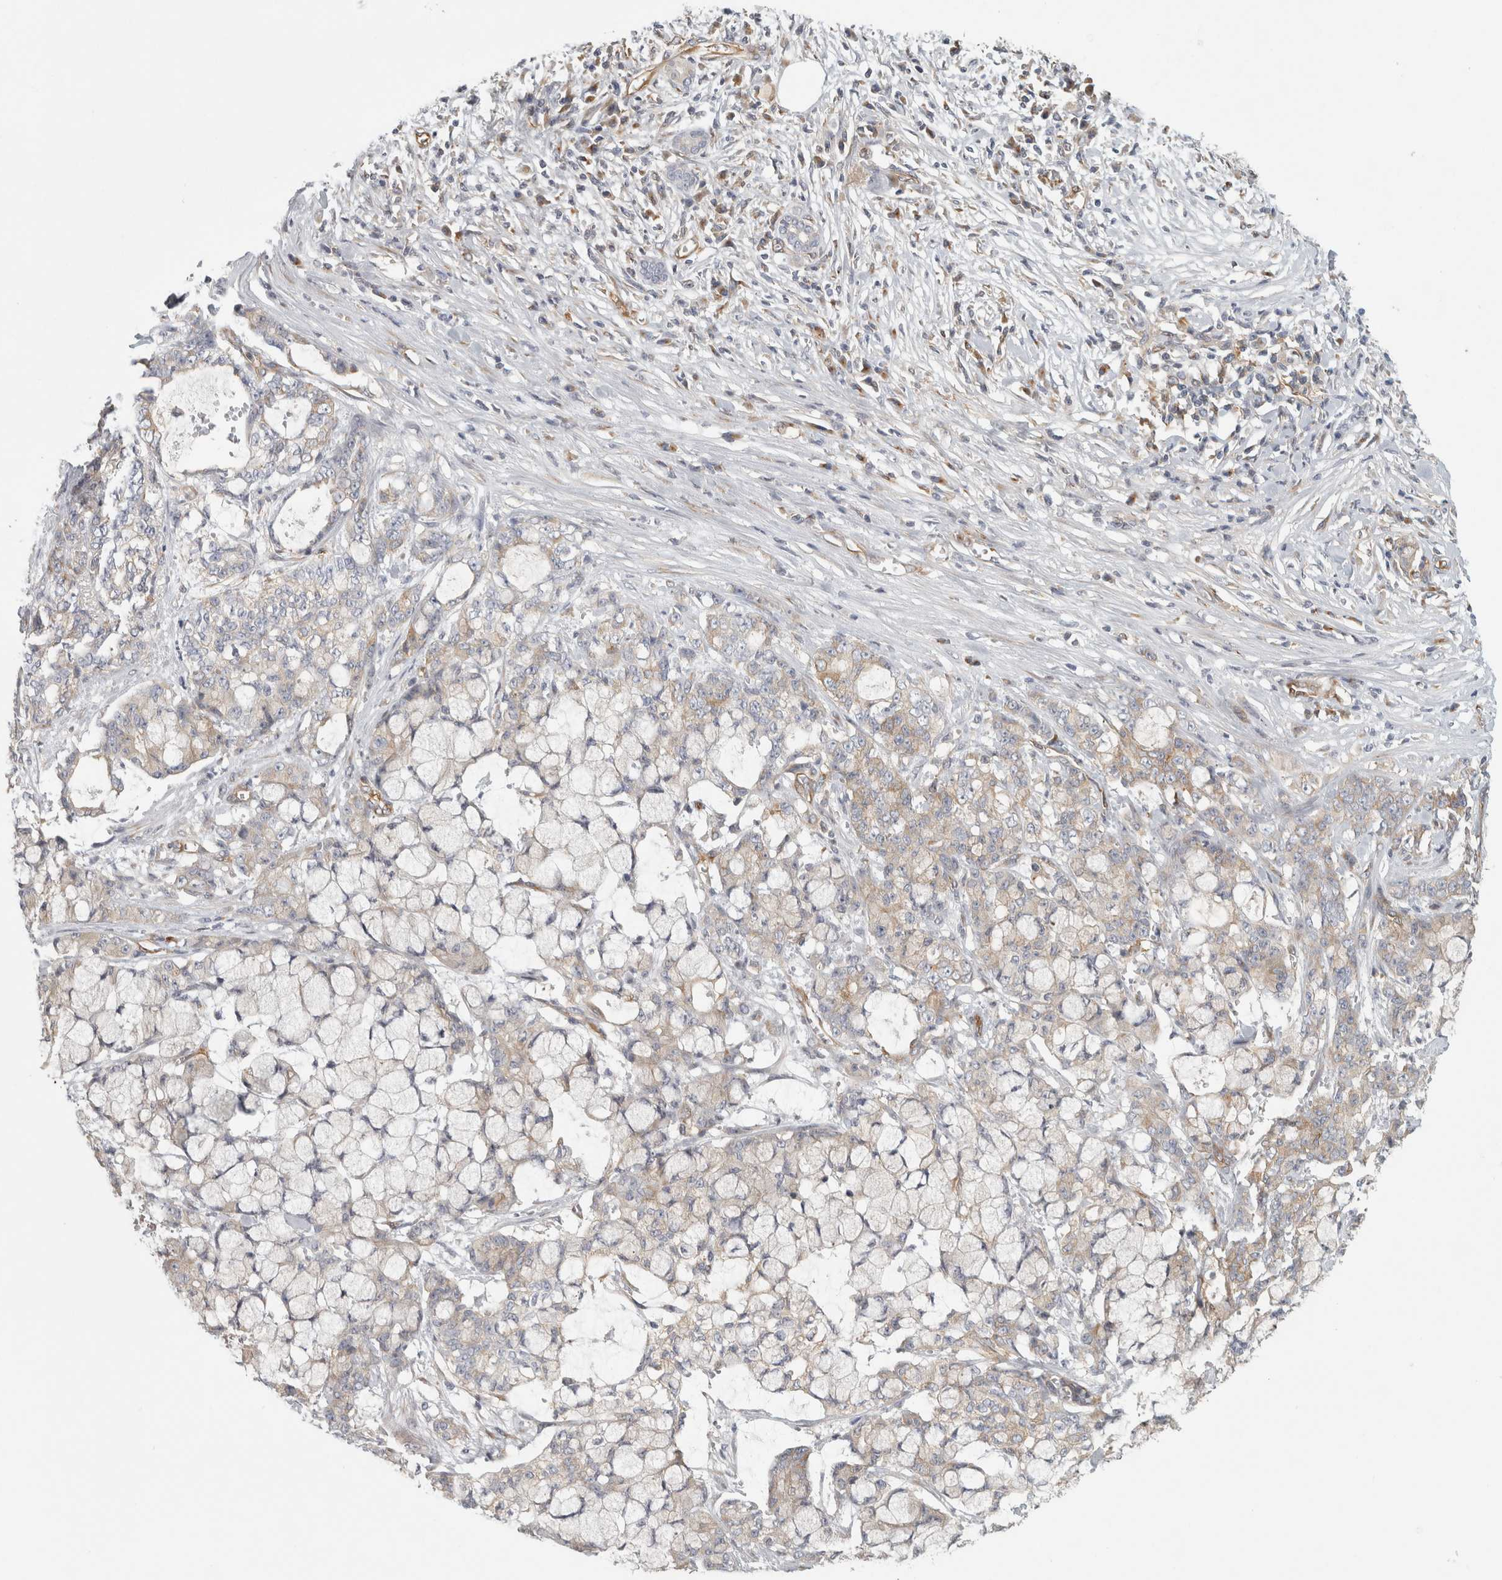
{"staining": {"intensity": "weak", "quantity": "25%-75%", "location": "cytoplasmic/membranous"}, "tissue": "pancreatic cancer", "cell_type": "Tumor cells", "image_type": "cancer", "snomed": [{"axis": "morphology", "description": "Adenocarcinoma, NOS"}, {"axis": "topography", "description": "Pancreas"}], "caption": "DAB immunohistochemical staining of pancreatic adenocarcinoma shows weak cytoplasmic/membranous protein staining in about 25%-75% of tumor cells.", "gene": "PEX6", "patient": {"sex": "female", "age": 73}}